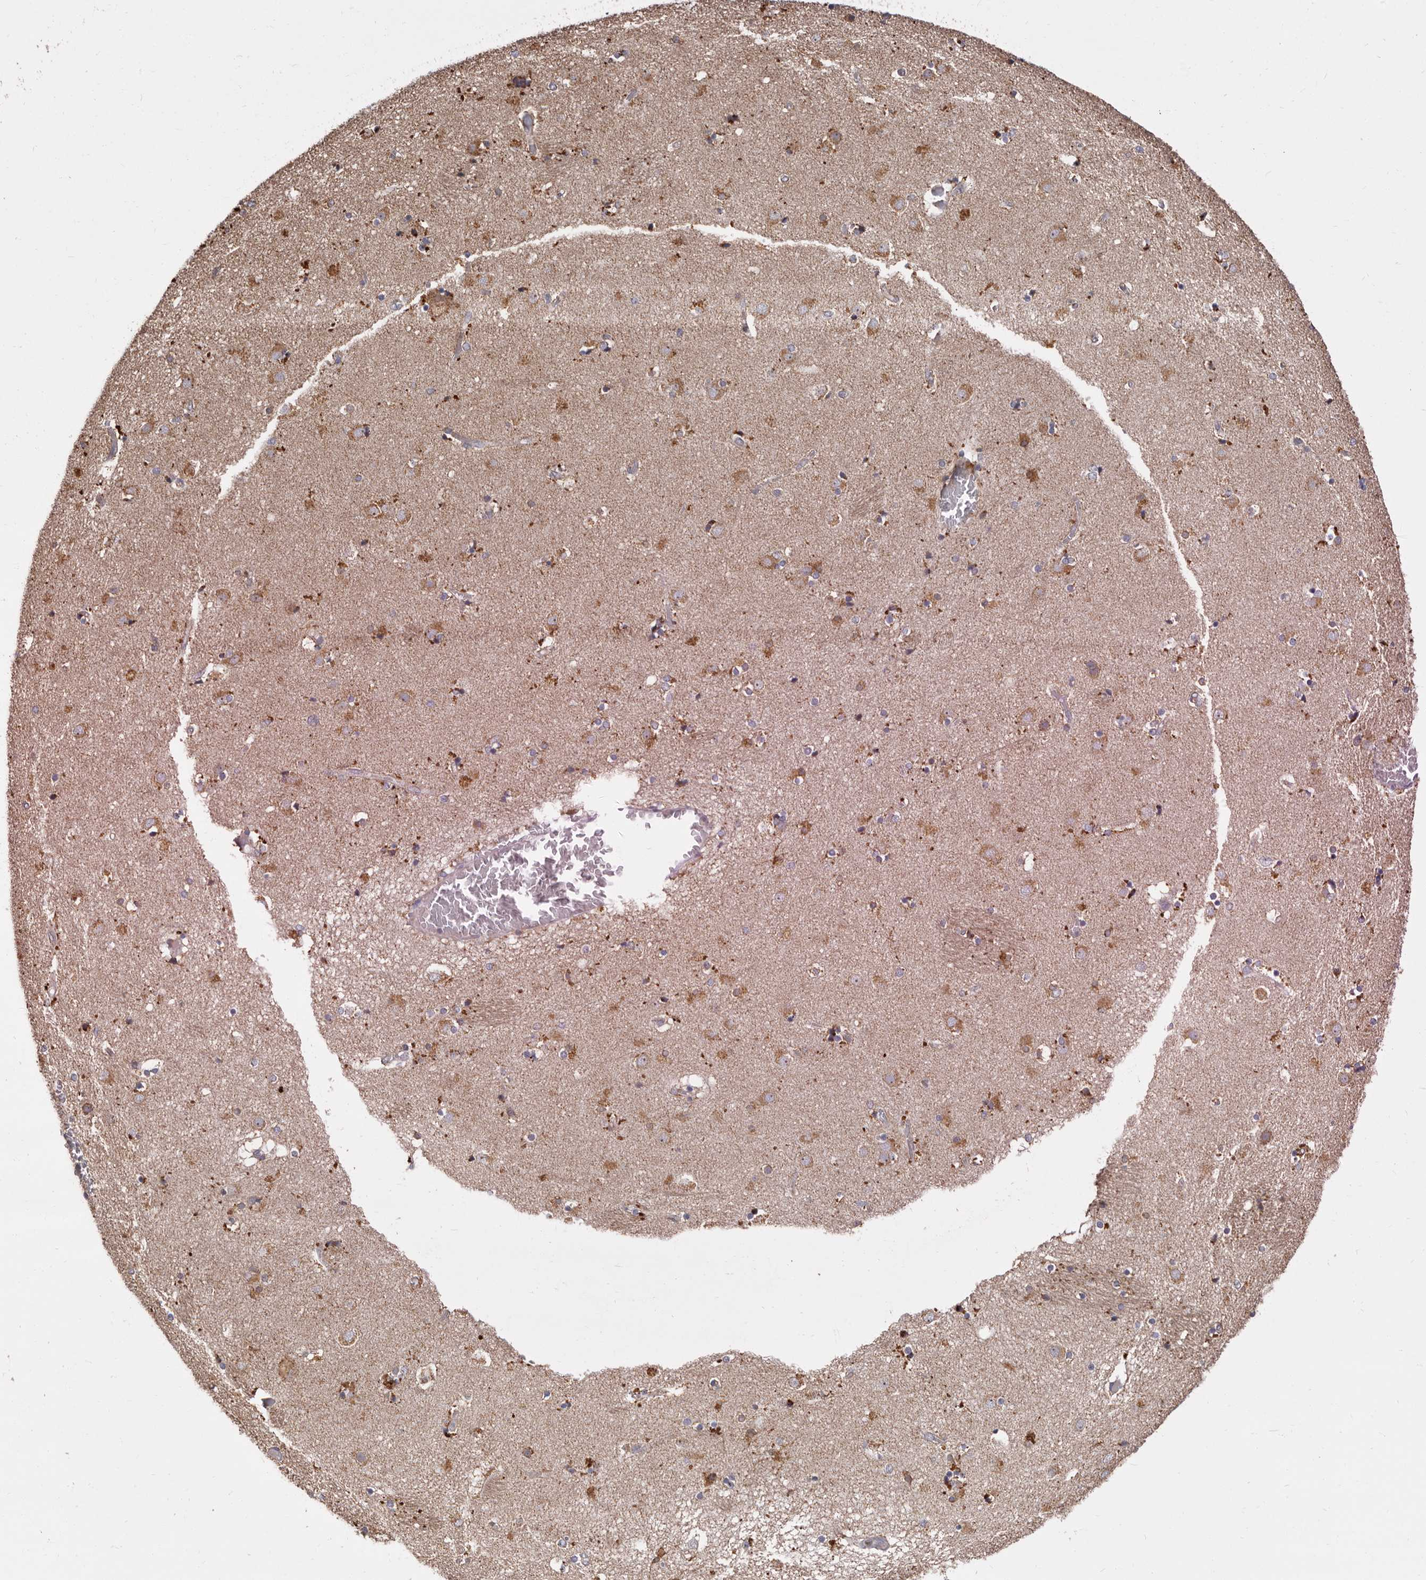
{"staining": {"intensity": "moderate", "quantity": "<25%", "location": "cytoplasmic/membranous"}, "tissue": "caudate", "cell_type": "Glial cells", "image_type": "normal", "snomed": [{"axis": "morphology", "description": "Normal tissue, NOS"}, {"axis": "topography", "description": "Lateral ventricle wall"}], "caption": "Normal caudate exhibits moderate cytoplasmic/membranous staining in approximately <25% of glial cells.", "gene": "MRPL18", "patient": {"sex": "male", "age": 70}}